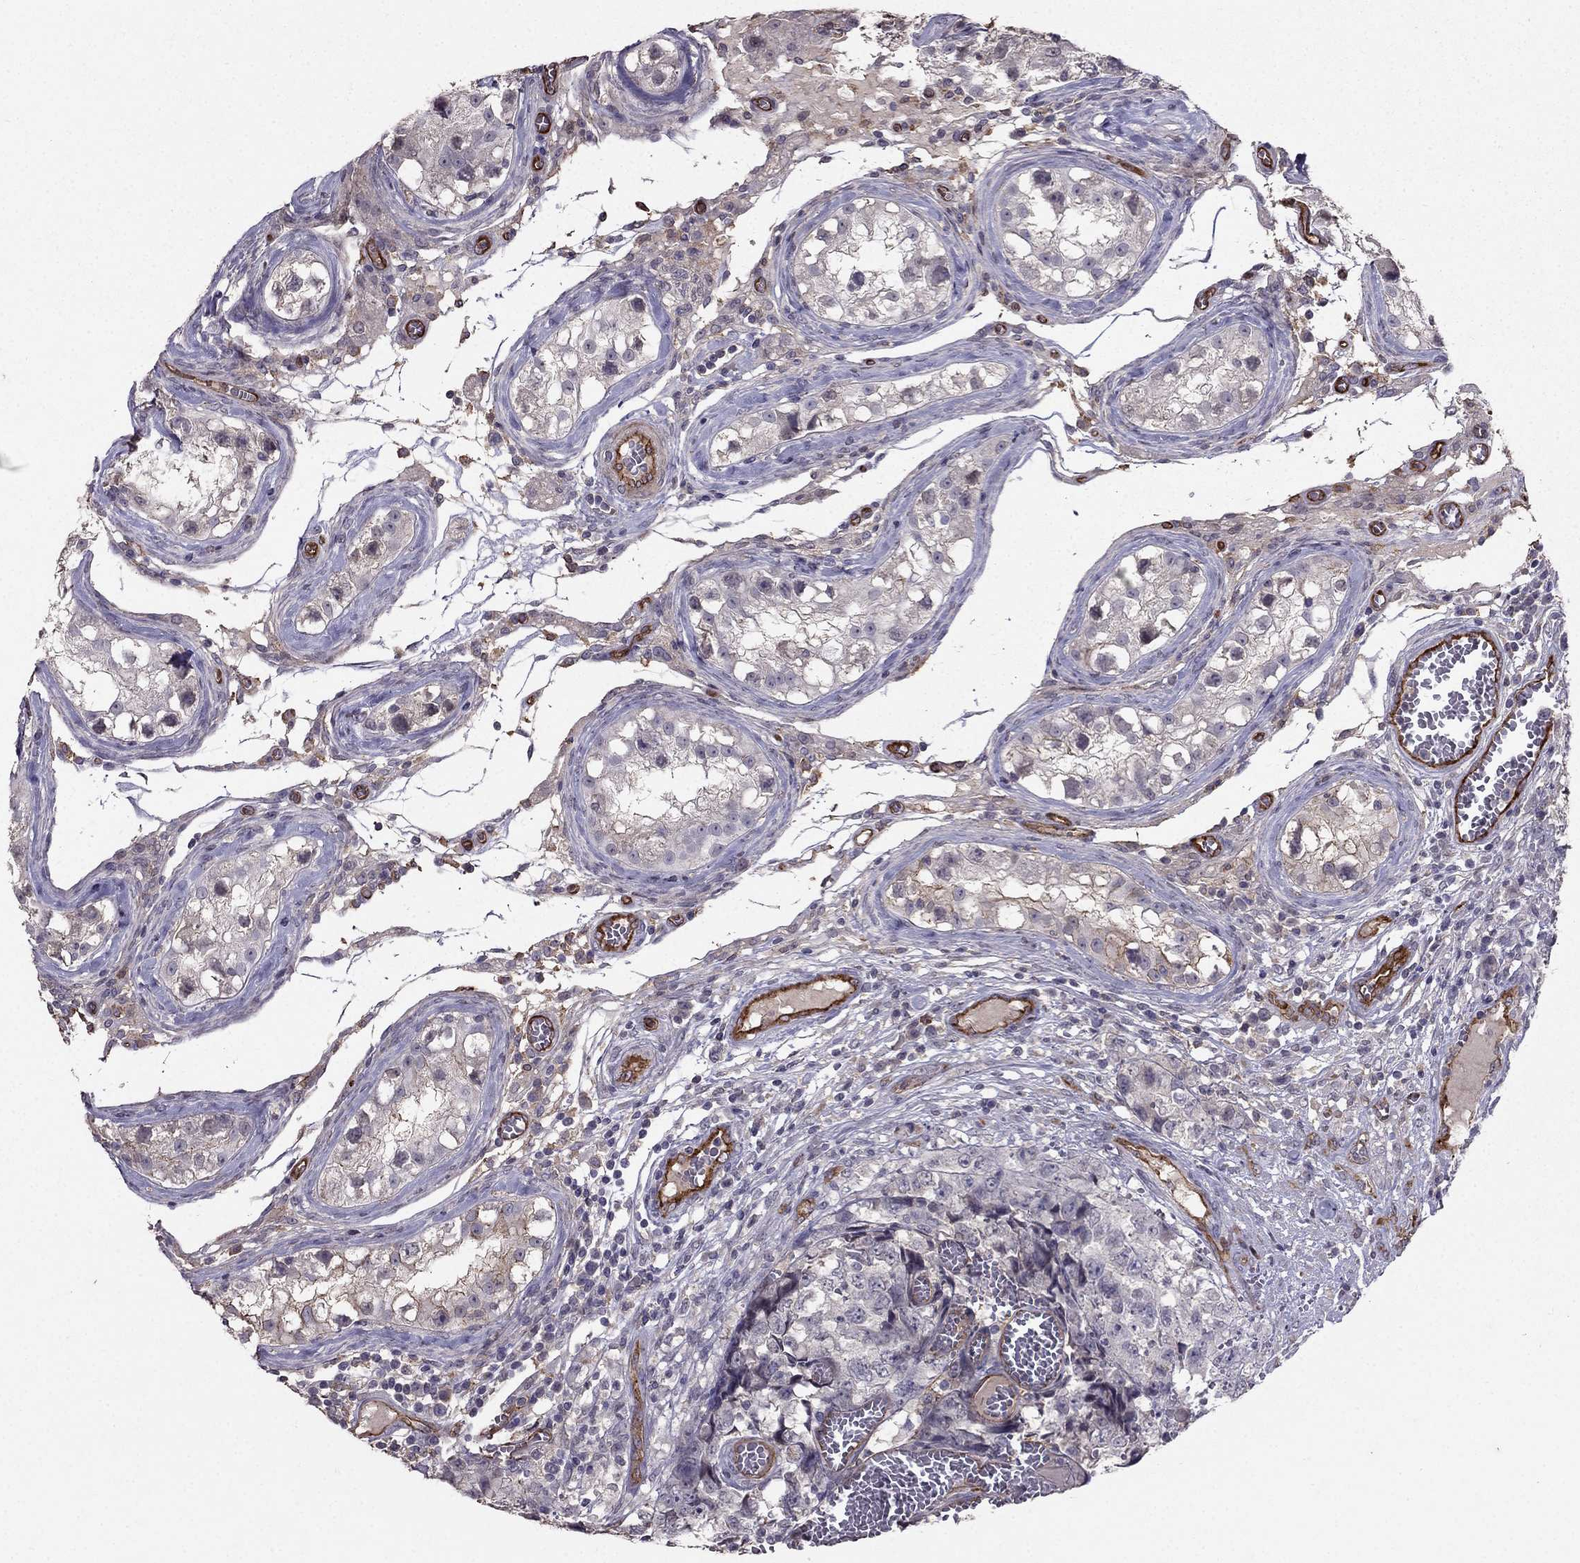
{"staining": {"intensity": "negative", "quantity": "none", "location": "none"}, "tissue": "testis cancer", "cell_type": "Tumor cells", "image_type": "cancer", "snomed": [{"axis": "morphology", "description": "Carcinoma, Embryonal, NOS"}, {"axis": "topography", "description": "Testis"}], "caption": "Immunohistochemistry micrograph of neoplastic tissue: human testis cancer stained with DAB exhibits no significant protein expression in tumor cells.", "gene": "RASIP1", "patient": {"sex": "male", "age": 23}}